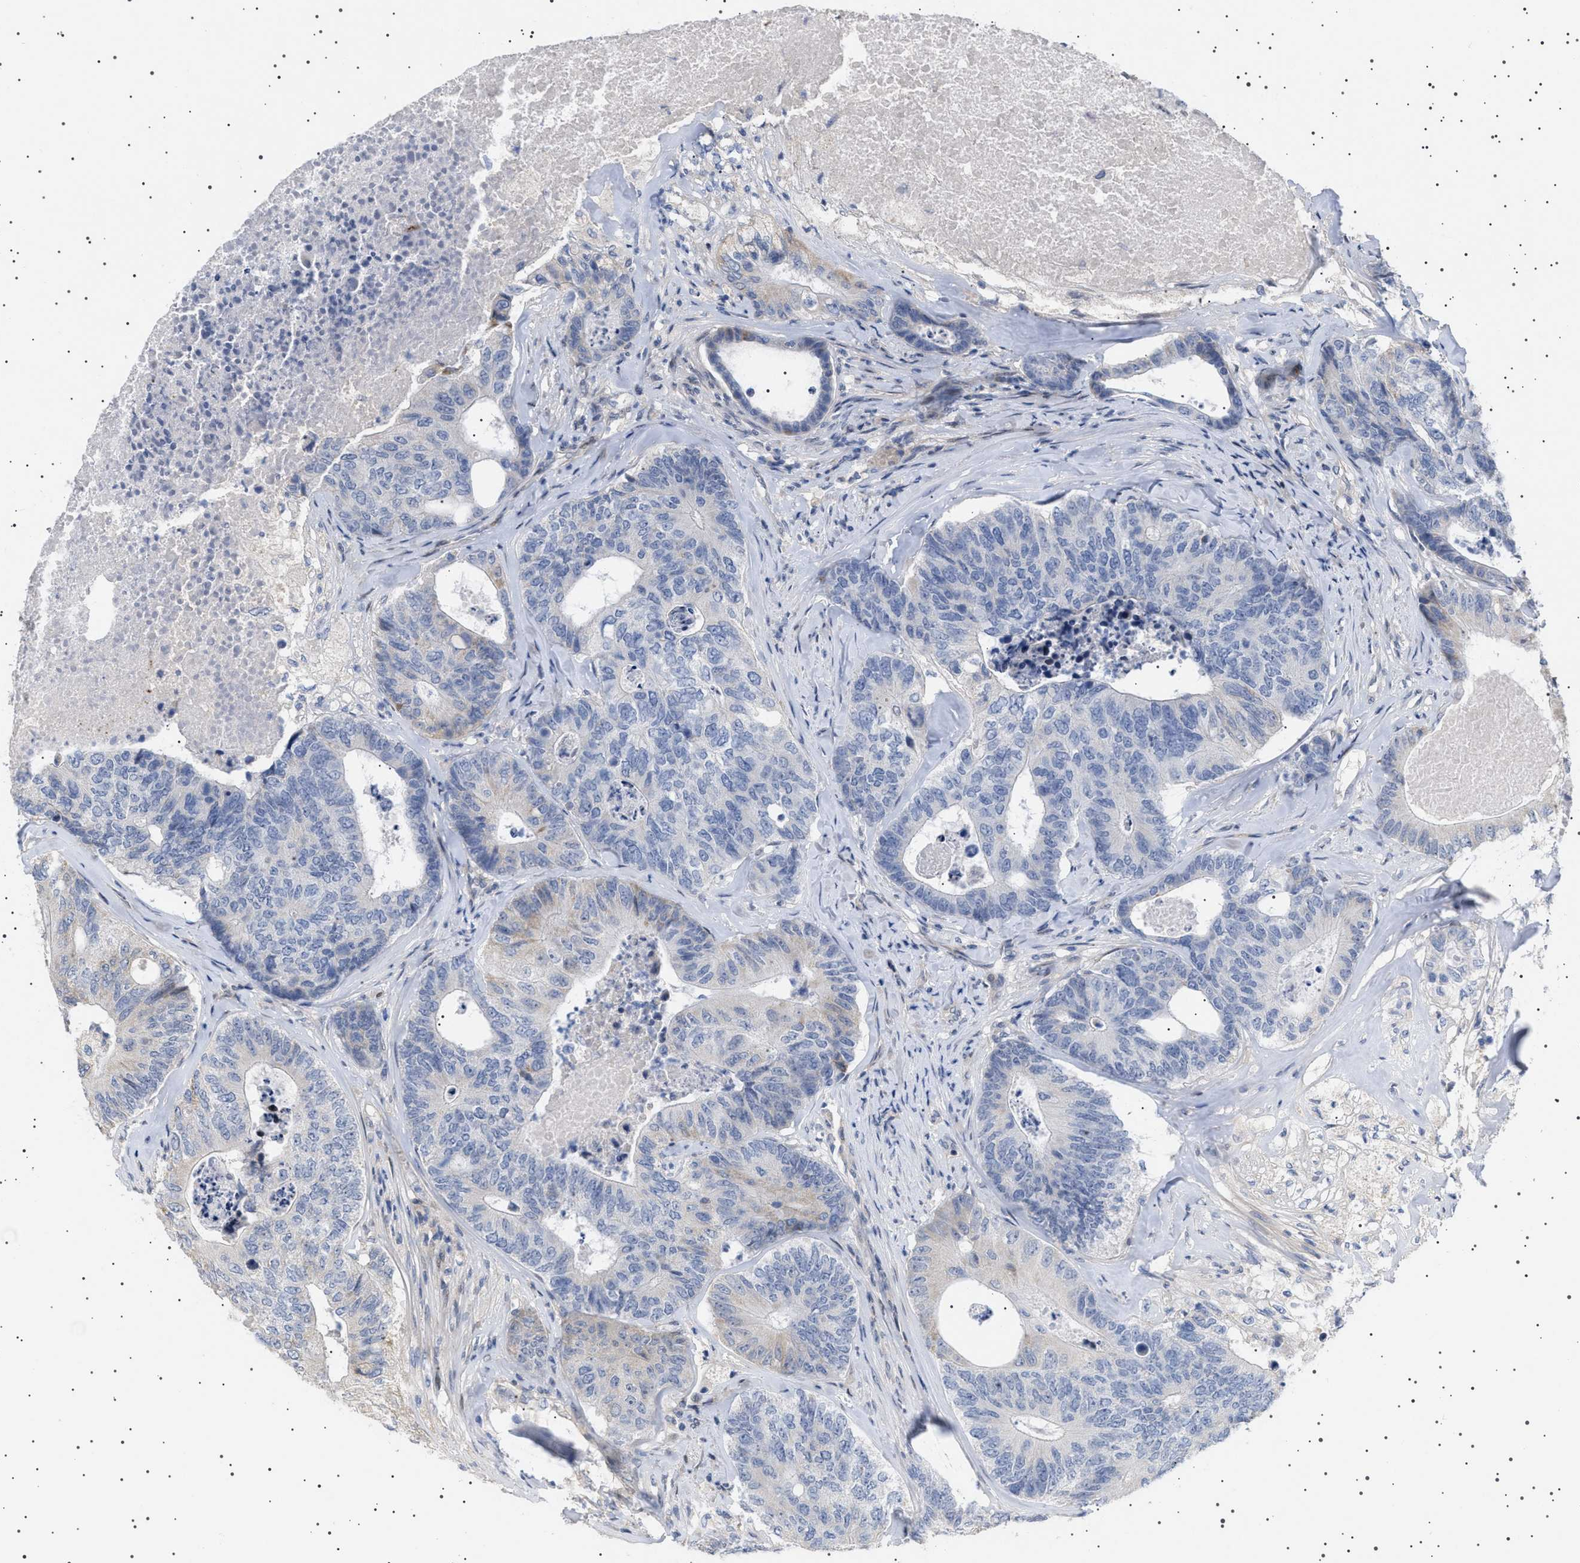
{"staining": {"intensity": "negative", "quantity": "none", "location": "none"}, "tissue": "colorectal cancer", "cell_type": "Tumor cells", "image_type": "cancer", "snomed": [{"axis": "morphology", "description": "Adenocarcinoma, NOS"}, {"axis": "topography", "description": "Colon"}], "caption": "Immunohistochemistry (IHC) of human colorectal cancer (adenocarcinoma) shows no expression in tumor cells. The staining was performed using DAB to visualize the protein expression in brown, while the nuclei were stained in blue with hematoxylin (Magnification: 20x).", "gene": "HTR1A", "patient": {"sex": "female", "age": 67}}